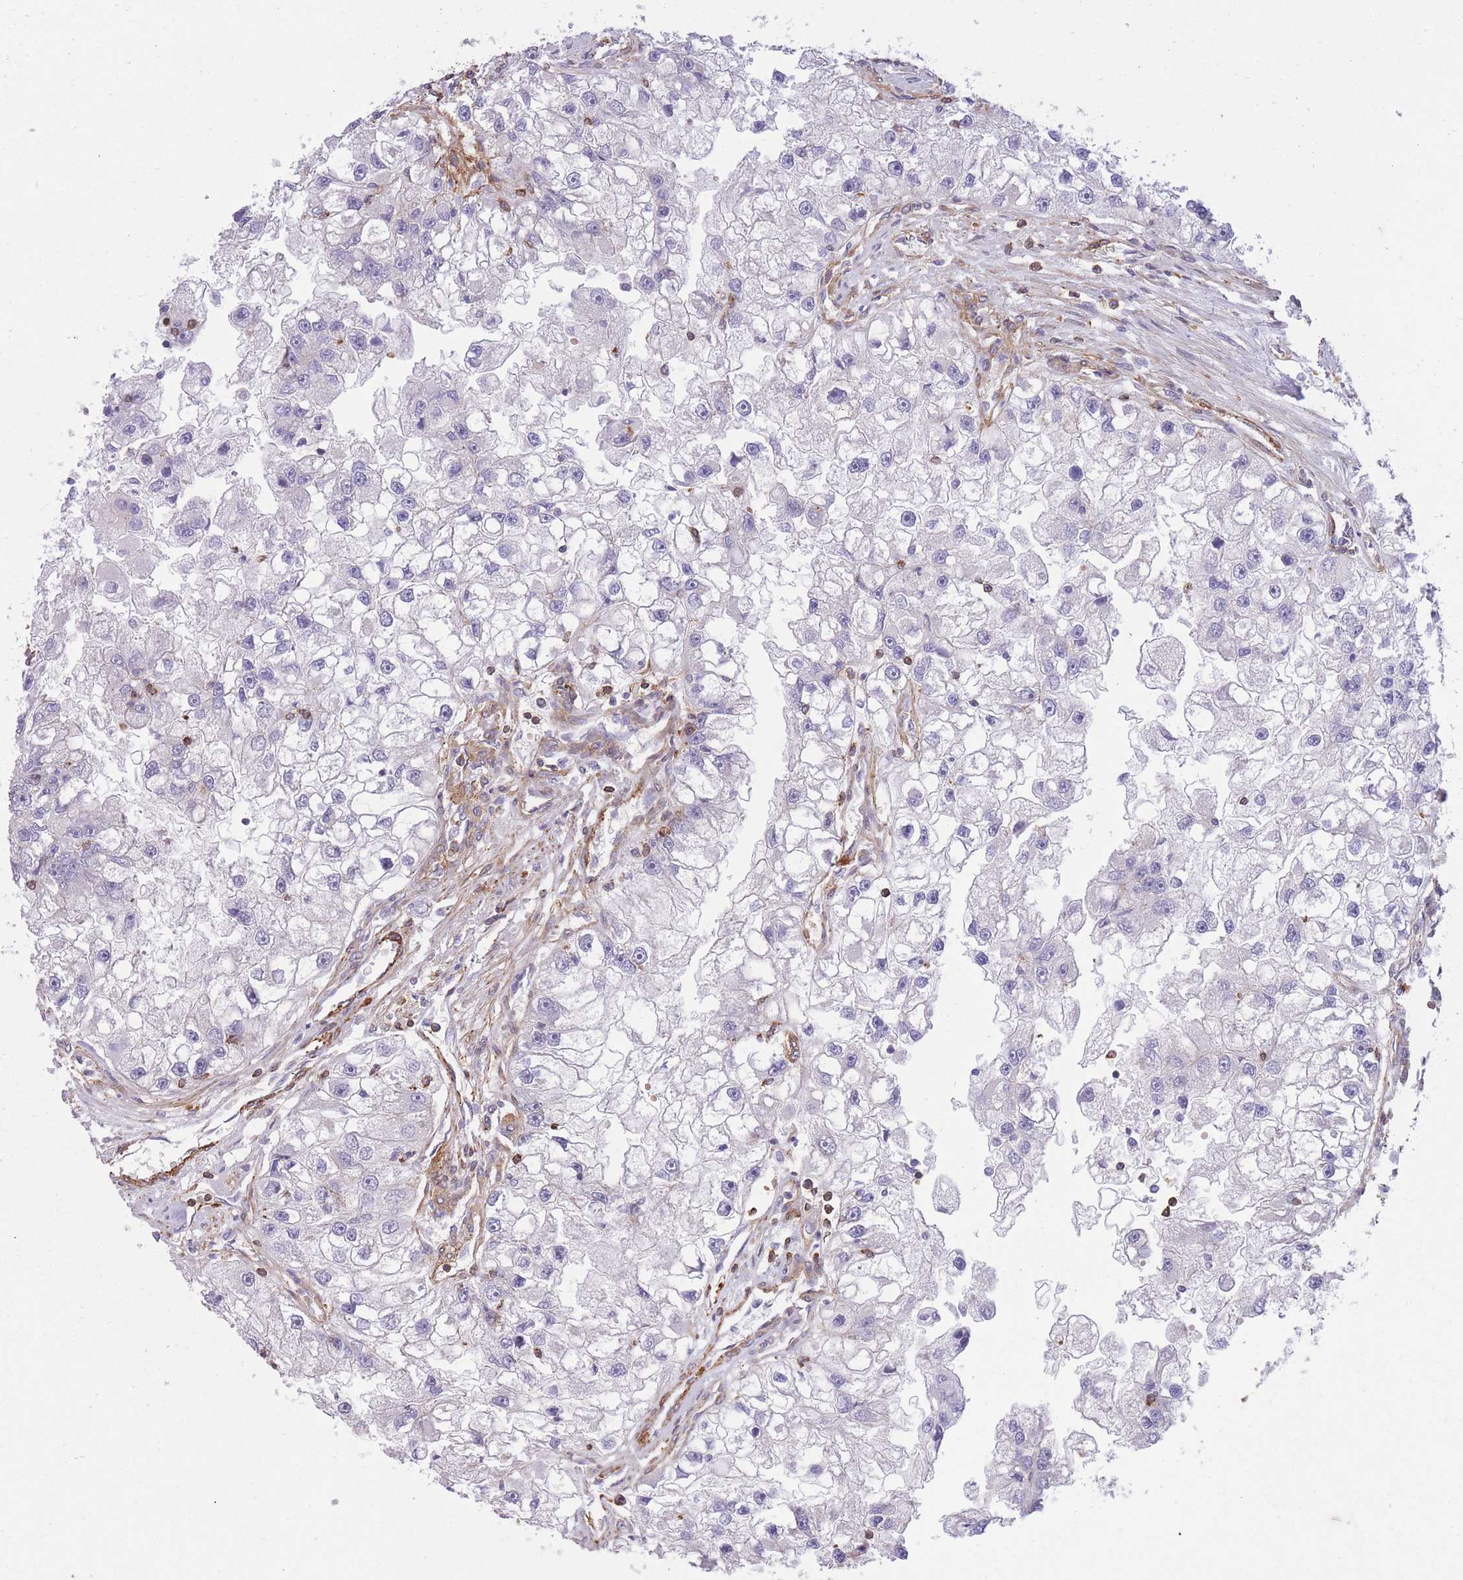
{"staining": {"intensity": "negative", "quantity": "none", "location": "none"}, "tissue": "renal cancer", "cell_type": "Tumor cells", "image_type": "cancer", "snomed": [{"axis": "morphology", "description": "Adenocarcinoma, NOS"}, {"axis": "topography", "description": "Kidney"}], "caption": "Immunohistochemistry (IHC) histopathology image of neoplastic tissue: human renal cancer stained with DAB shows no significant protein staining in tumor cells.", "gene": "CDC25B", "patient": {"sex": "male", "age": 63}}